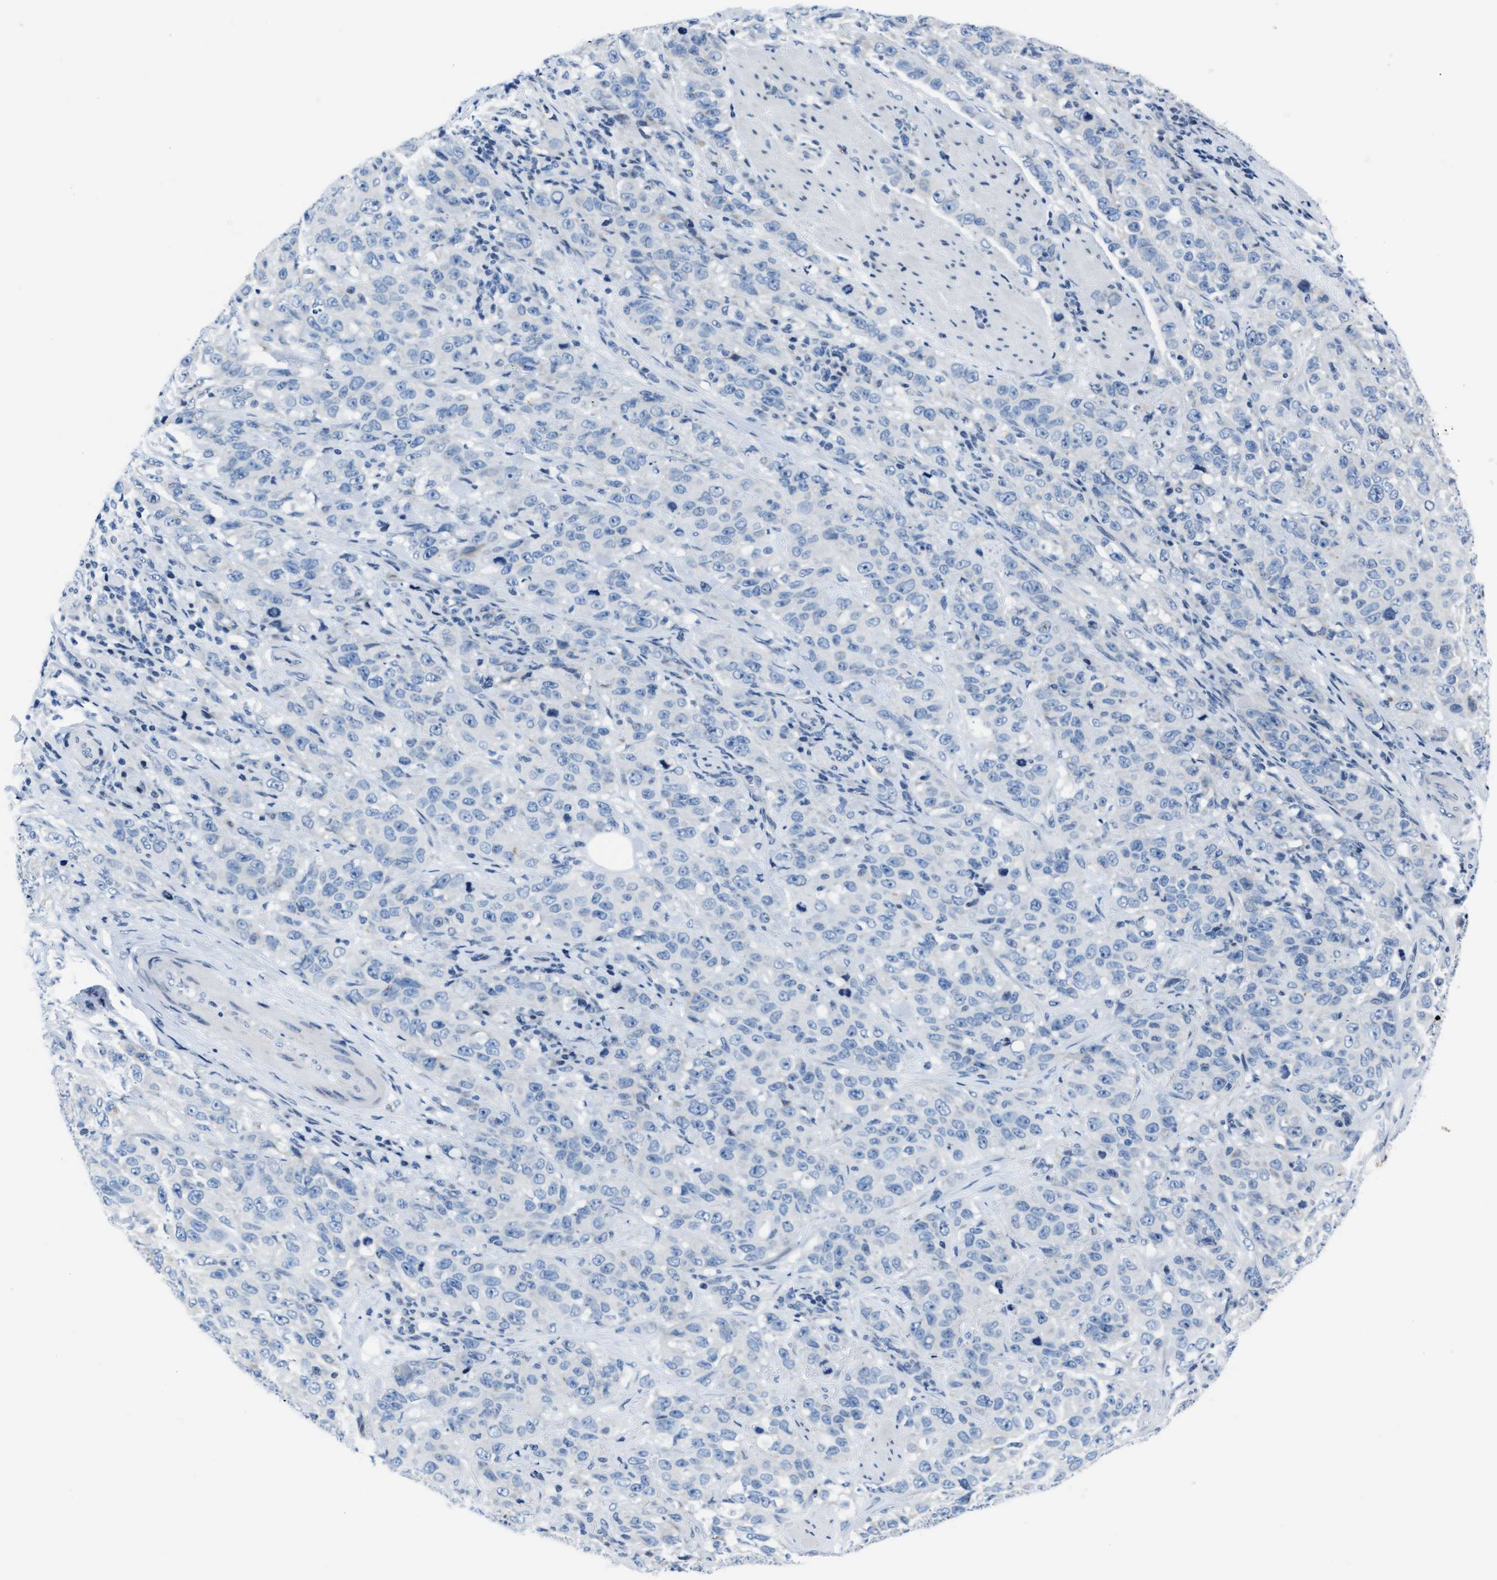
{"staining": {"intensity": "negative", "quantity": "none", "location": "none"}, "tissue": "stomach cancer", "cell_type": "Tumor cells", "image_type": "cancer", "snomed": [{"axis": "morphology", "description": "Adenocarcinoma, NOS"}, {"axis": "topography", "description": "Stomach"}], "caption": "Stomach cancer (adenocarcinoma) stained for a protein using immunohistochemistry (IHC) shows no expression tumor cells.", "gene": "ASZ1", "patient": {"sex": "male", "age": 48}}